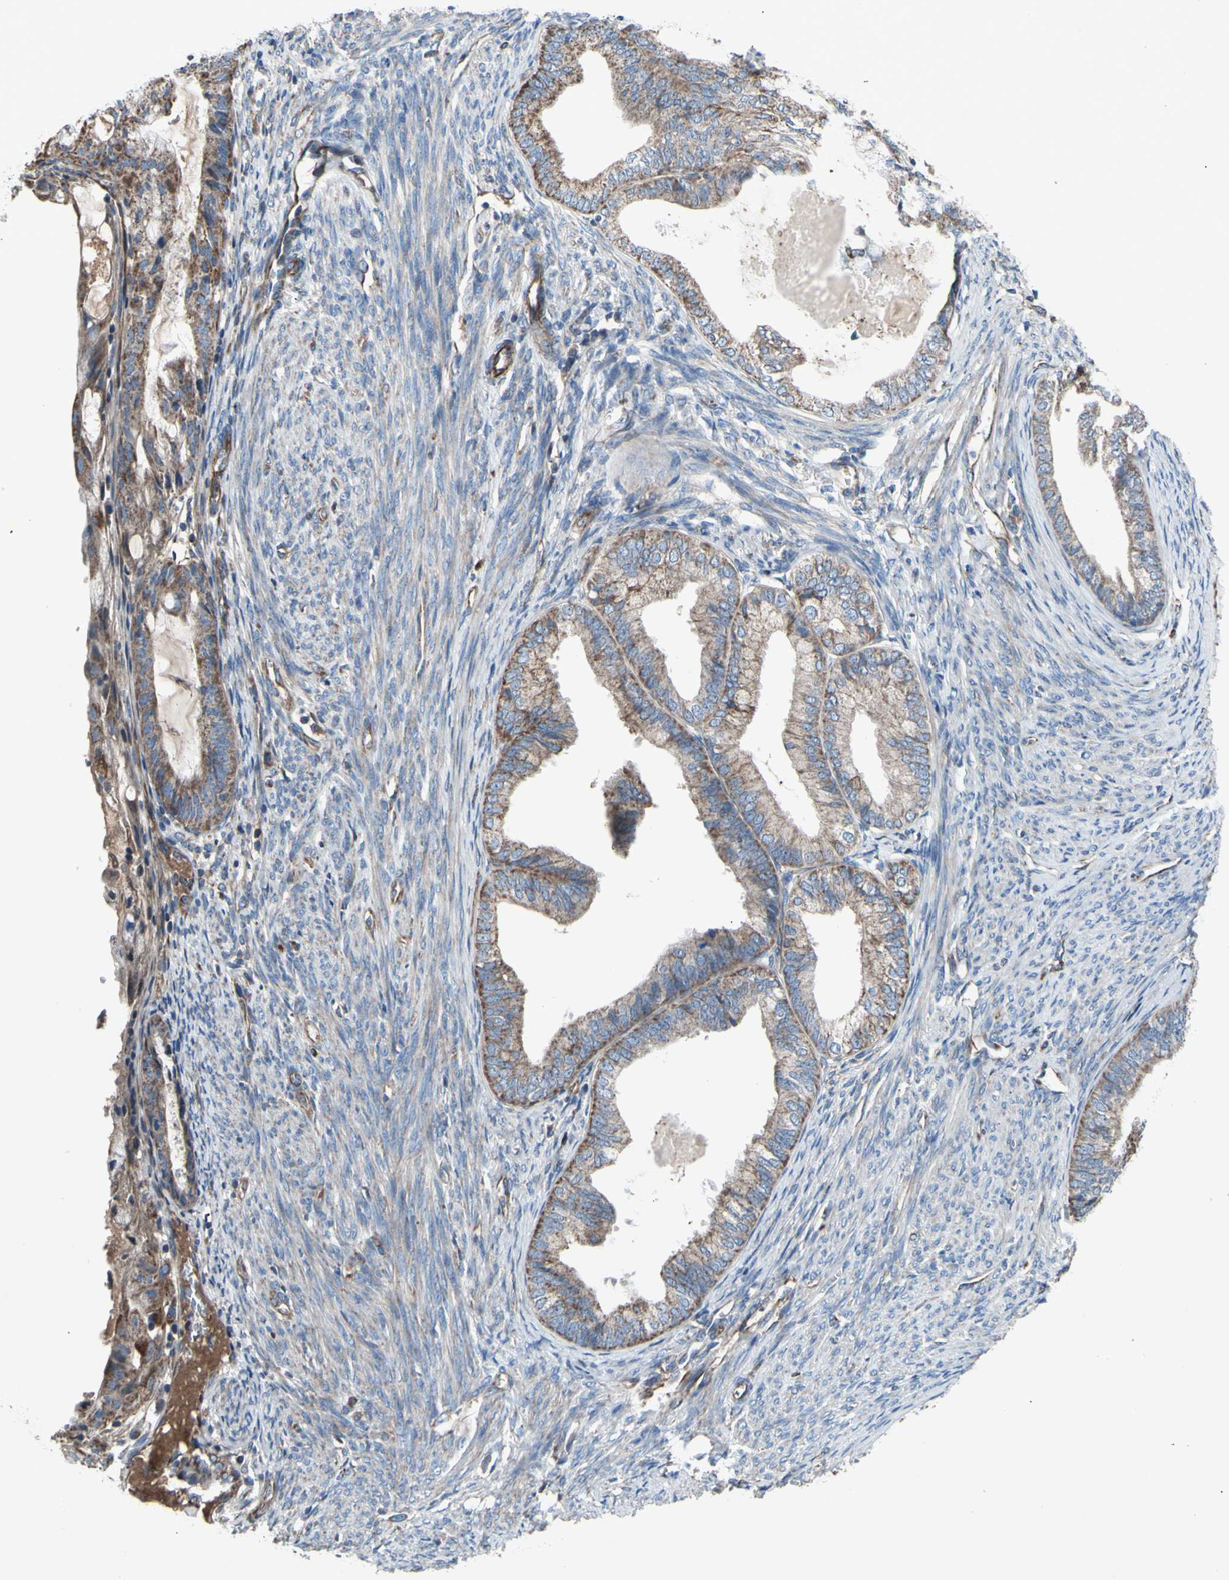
{"staining": {"intensity": "moderate", "quantity": ">75%", "location": "cytoplasmic/membranous"}, "tissue": "endometrial cancer", "cell_type": "Tumor cells", "image_type": "cancer", "snomed": [{"axis": "morphology", "description": "Adenocarcinoma, NOS"}, {"axis": "topography", "description": "Endometrium"}], "caption": "Immunohistochemistry (IHC) staining of adenocarcinoma (endometrial), which exhibits medium levels of moderate cytoplasmic/membranous staining in approximately >75% of tumor cells indicating moderate cytoplasmic/membranous protein staining. The staining was performed using DAB (brown) for protein detection and nuclei were counterstained in hematoxylin (blue).", "gene": "EMC7", "patient": {"sex": "female", "age": 86}}